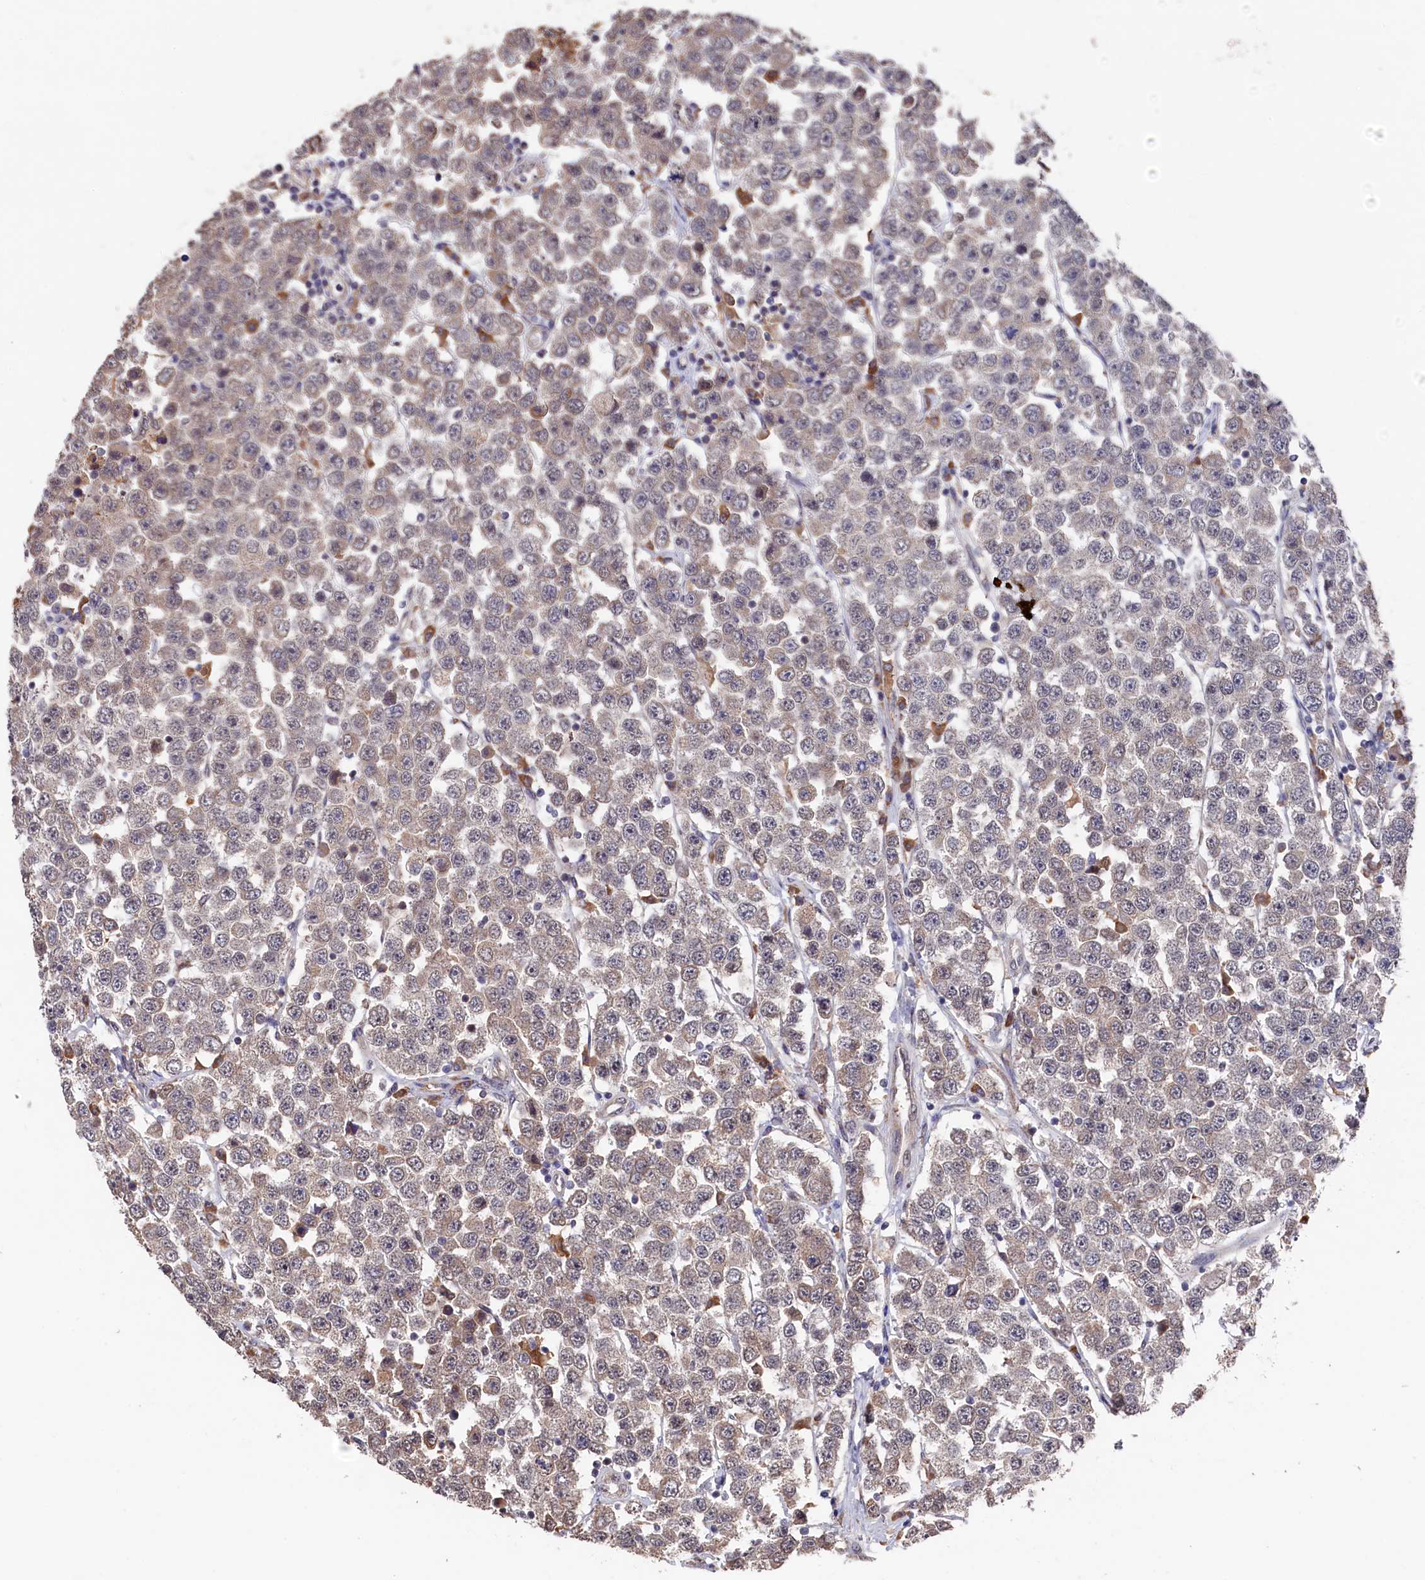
{"staining": {"intensity": "weak", "quantity": "<25%", "location": "cytoplasmic/membranous"}, "tissue": "testis cancer", "cell_type": "Tumor cells", "image_type": "cancer", "snomed": [{"axis": "morphology", "description": "Seminoma, NOS"}, {"axis": "topography", "description": "Testis"}], "caption": "IHC image of neoplastic tissue: testis cancer stained with DAB exhibits no significant protein expression in tumor cells.", "gene": "SLC12A4", "patient": {"sex": "male", "age": 28}}